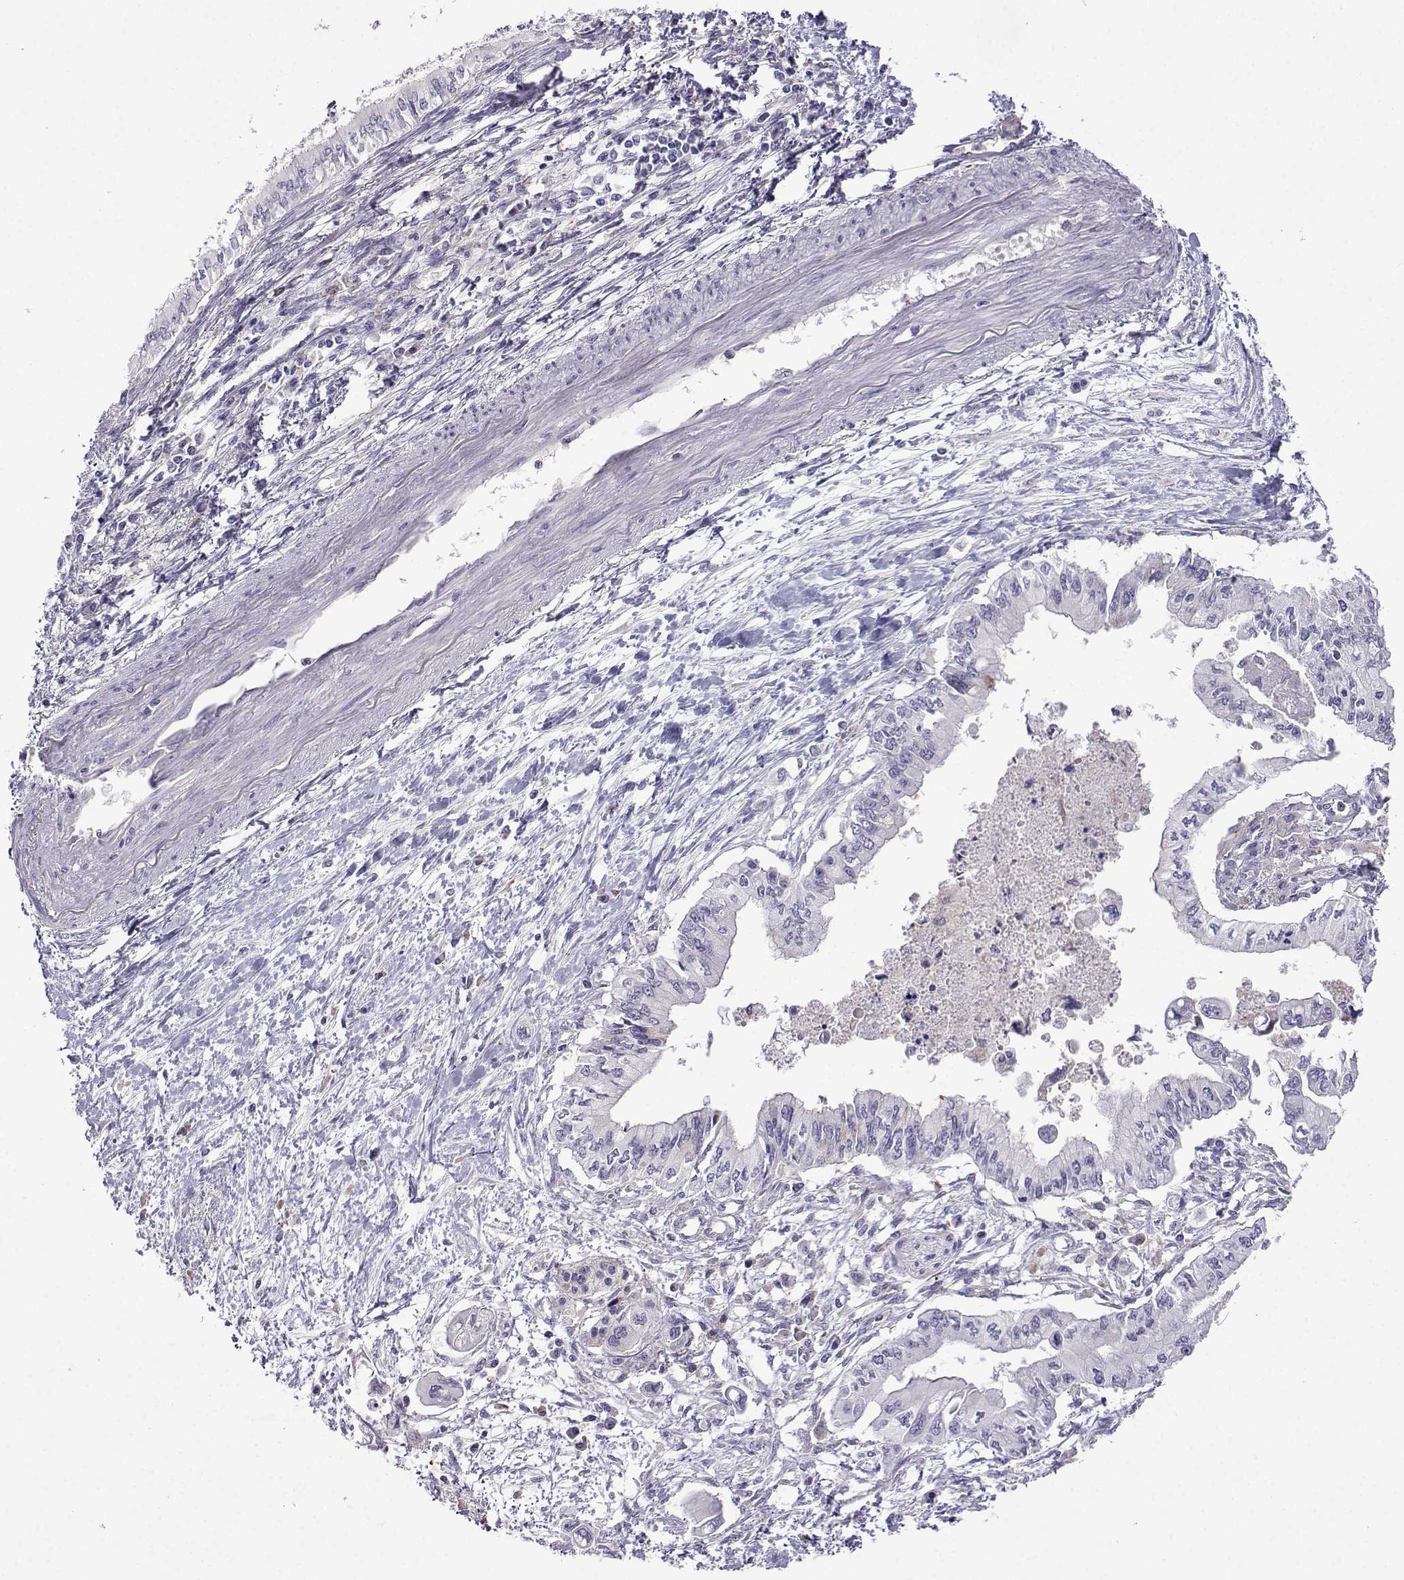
{"staining": {"intensity": "negative", "quantity": "none", "location": "none"}, "tissue": "pancreatic cancer", "cell_type": "Tumor cells", "image_type": "cancer", "snomed": [{"axis": "morphology", "description": "Adenocarcinoma, NOS"}, {"axis": "topography", "description": "Pancreas"}], "caption": "Photomicrograph shows no protein expression in tumor cells of pancreatic adenocarcinoma tissue.", "gene": "FCAMR", "patient": {"sex": "female", "age": 61}}